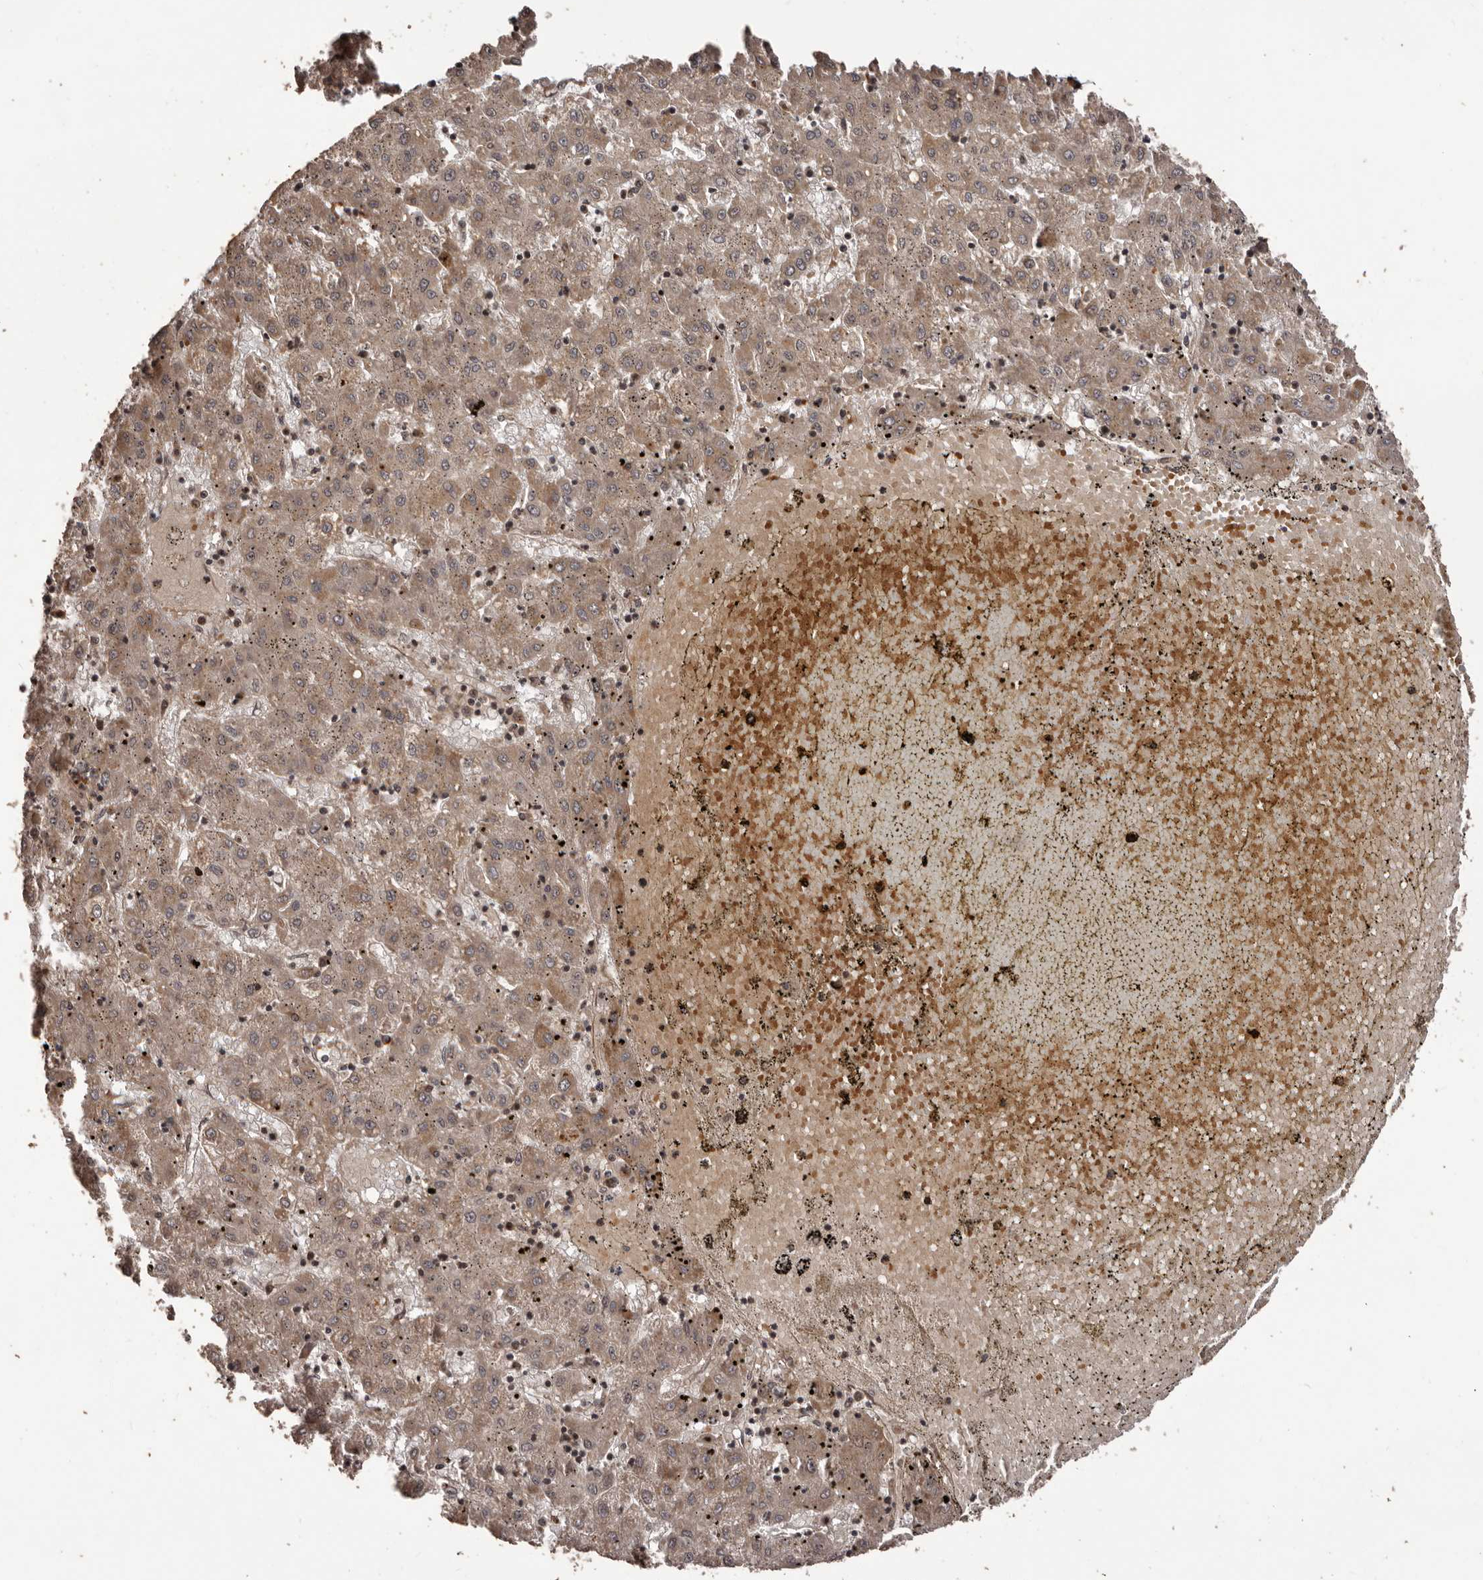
{"staining": {"intensity": "weak", "quantity": ">75%", "location": "cytoplasmic/membranous"}, "tissue": "liver cancer", "cell_type": "Tumor cells", "image_type": "cancer", "snomed": [{"axis": "morphology", "description": "Carcinoma, Hepatocellular, NOS"}, {"axis": "topography", "description": "Liver"}], "caption": "This is a micrograph of immunohistochemistry staining of liver hepatocellular carcinoma, which shows weak expression in the cytoplasmic/membranous of tumor cells.", "gene": "QRSL1", "patient": {"sex": "male", "age": 72}}